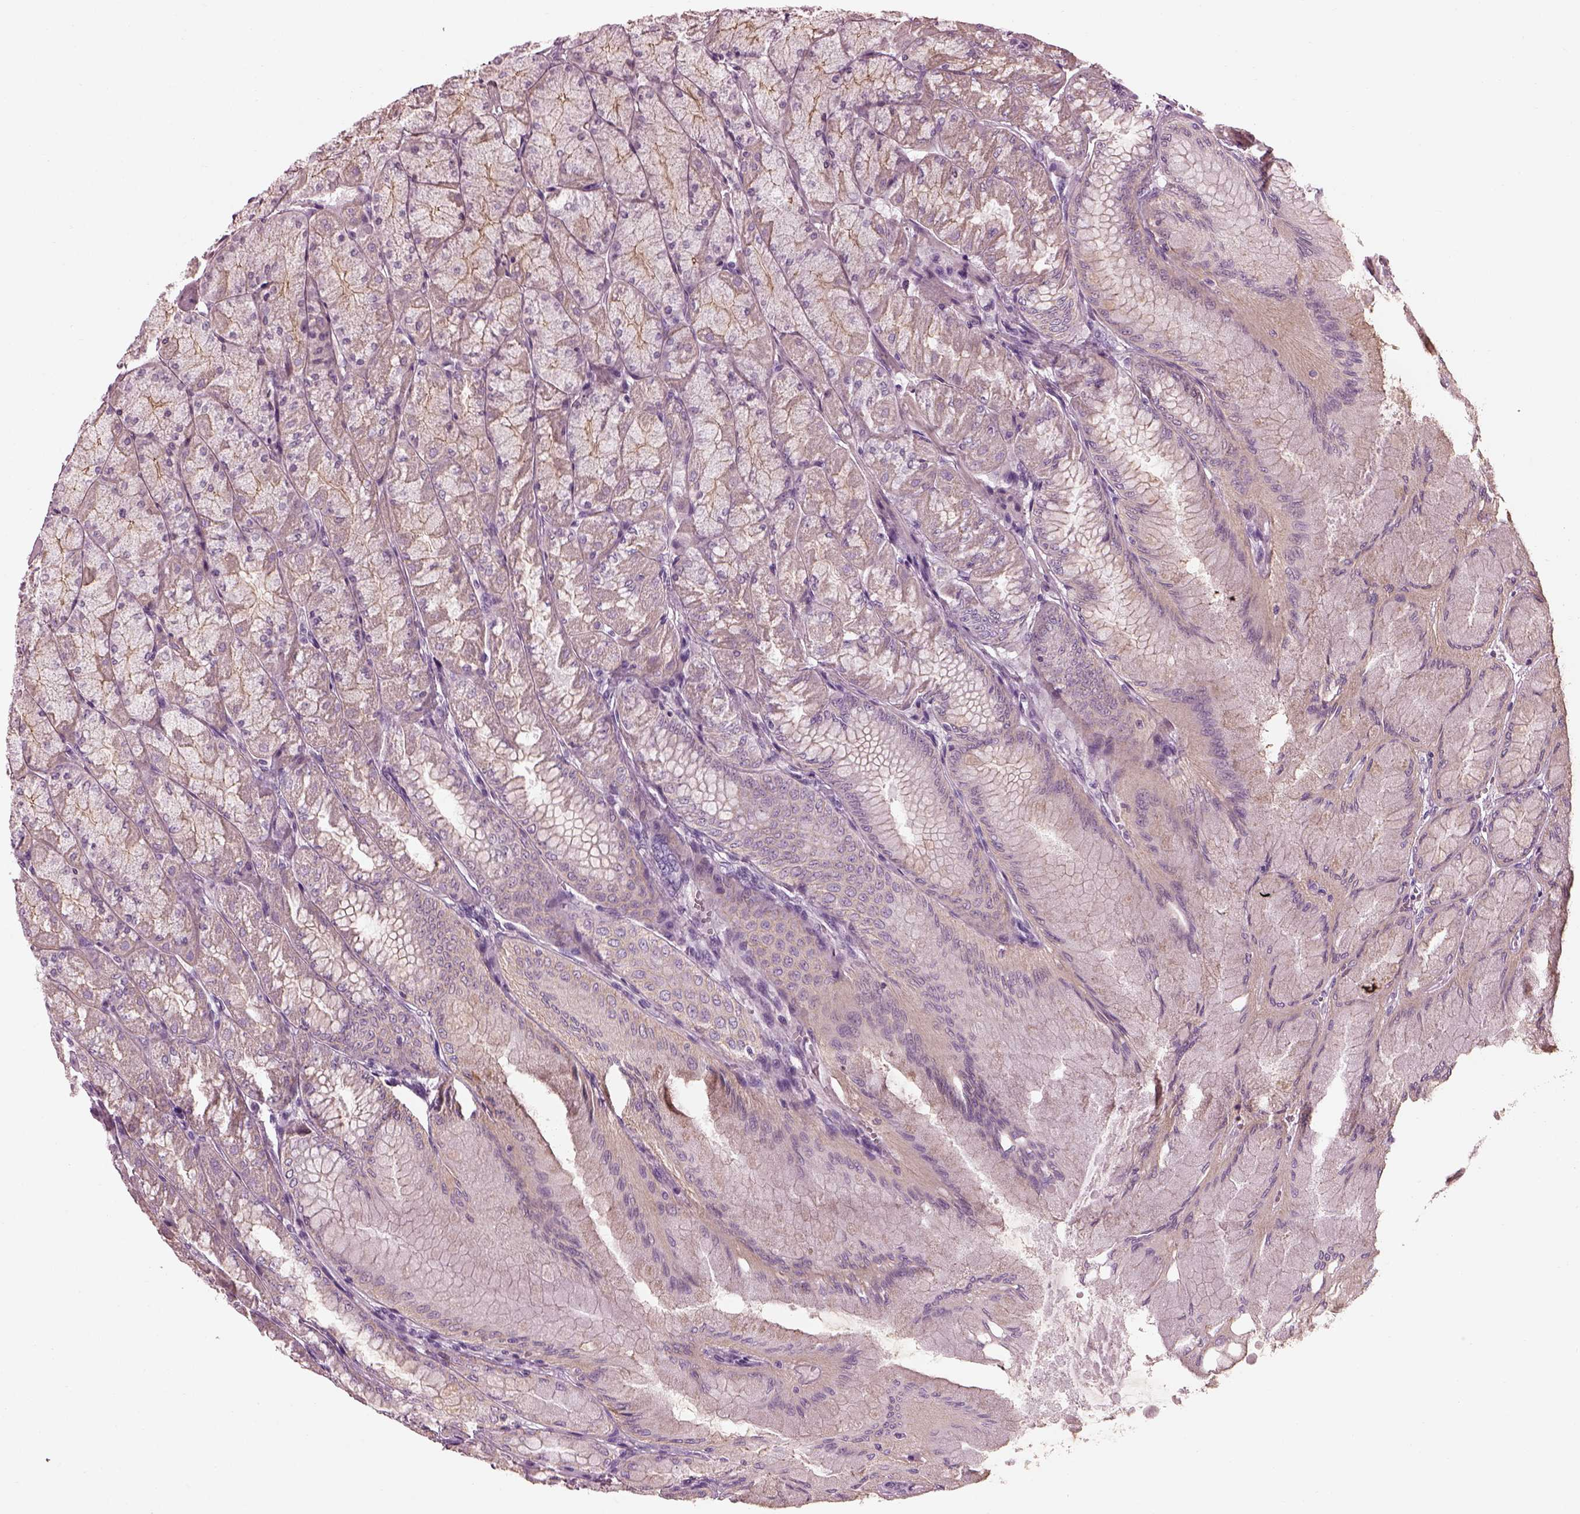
{"staining": {"intensity": "negative", "quantity": "none", "location": "none"}, "tissue": "stomach", "cell_type": "Glandular cells", "image_type": "normal", "snomed": [{"axis": "morphology", "description": "Normal tissue, NOS"}, {"axis": "topography", "description": "Stomach, upper"}], "caption": "This is an immunohistochemistry (IHC) photomicrograph of normal stomach. There is no expression in glandular cells.", "gene": "BFSP1", "patient": {"sex": "male", "age": 60}}